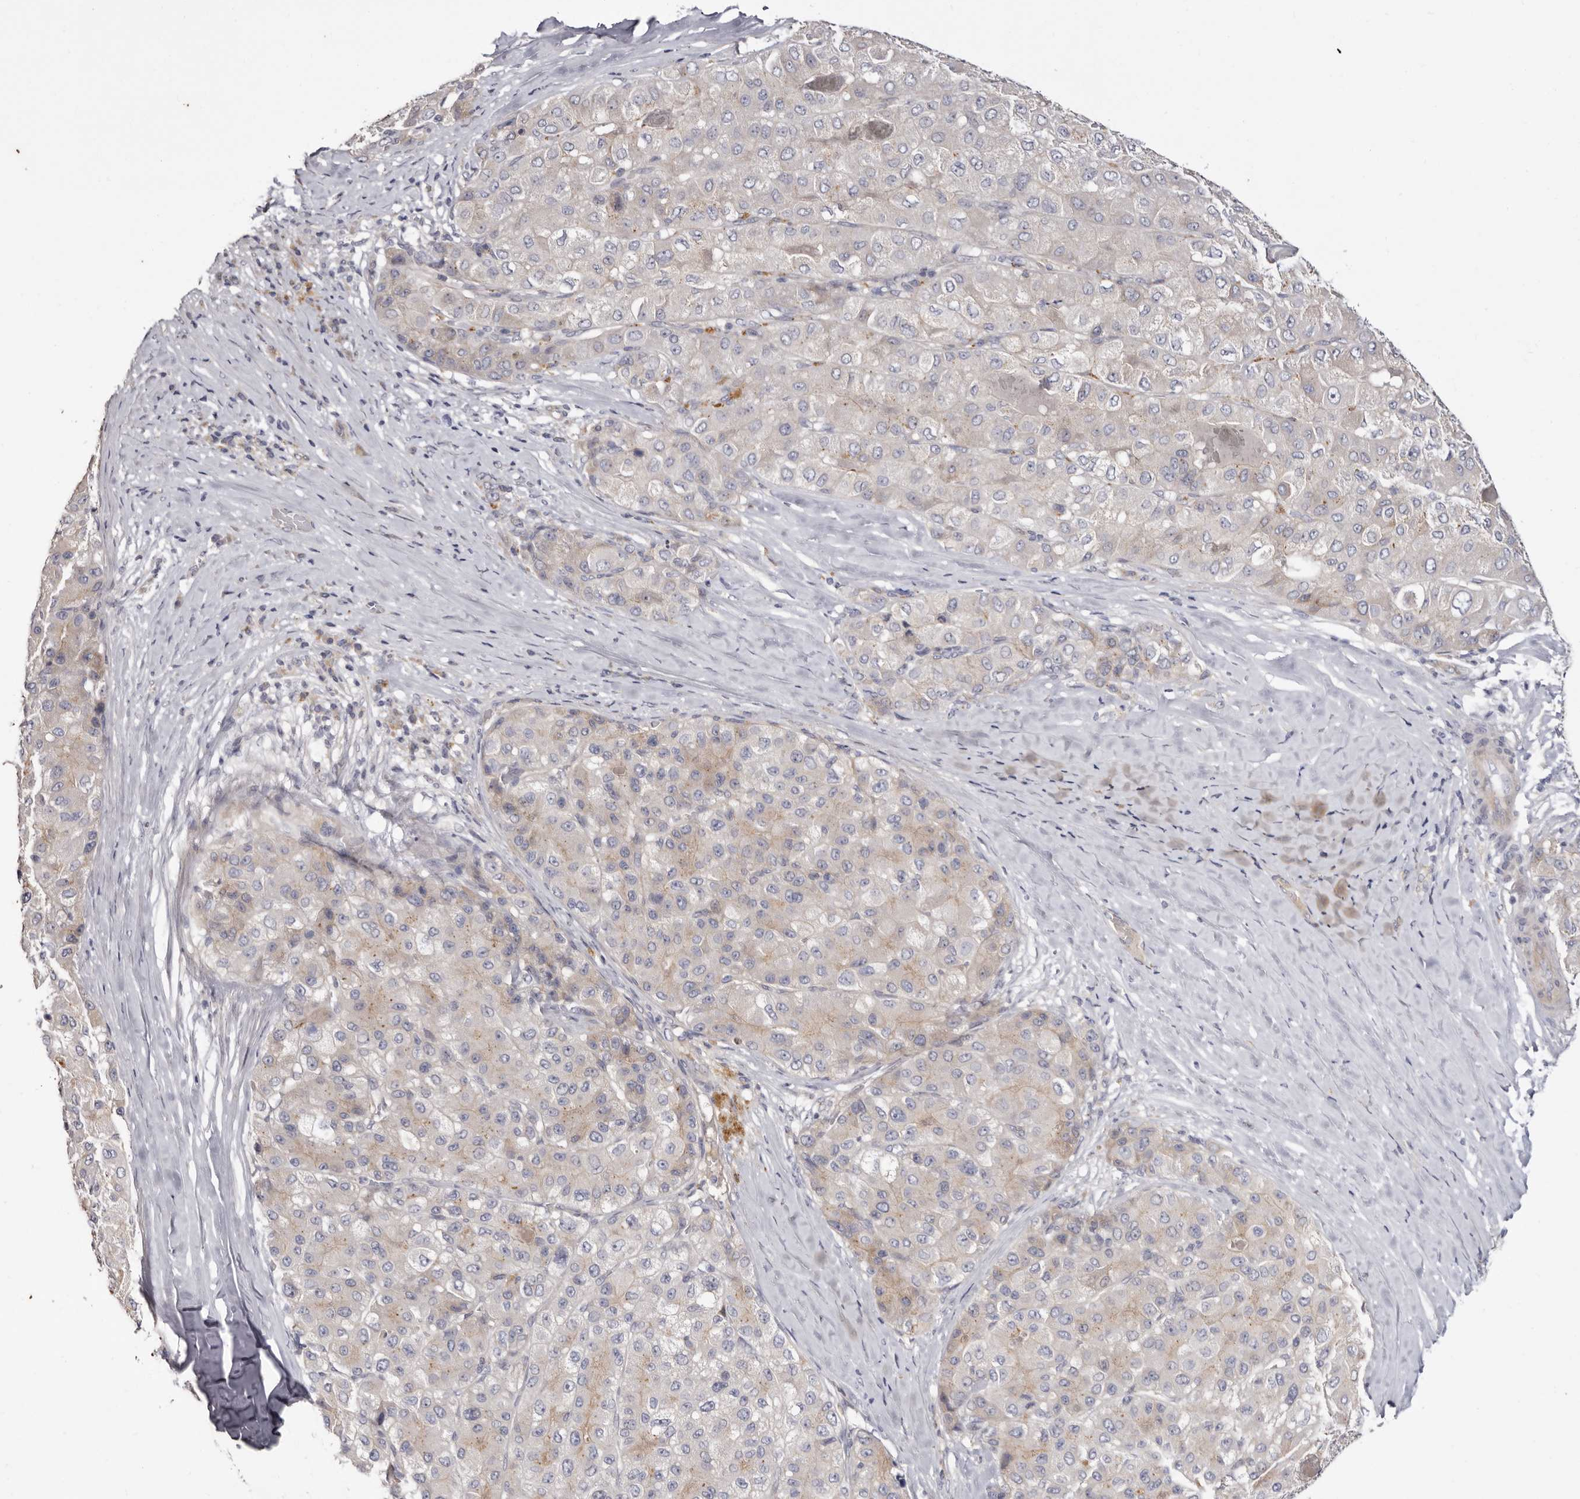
{"staining": {"intensity": "weak", "quantity": "<25%", "location": "cytoplasmic/membranous"}, "tissue": "liver cancer", "cell_type": "Tumor cells", "image_type": "cancer", "snomed": [{"axis": "morphology", "description": "Carcinoma, Hepatocellular, NOS"}, {"axis": "topography", "description": "Liver"}], "caption": "Photomicrograph shows no protein staining in tumor cells of liver cancer (hepatocellular carcinoma) tissue.", "gene": "STK16", "patient": {"sex": "male", "age": 80}}